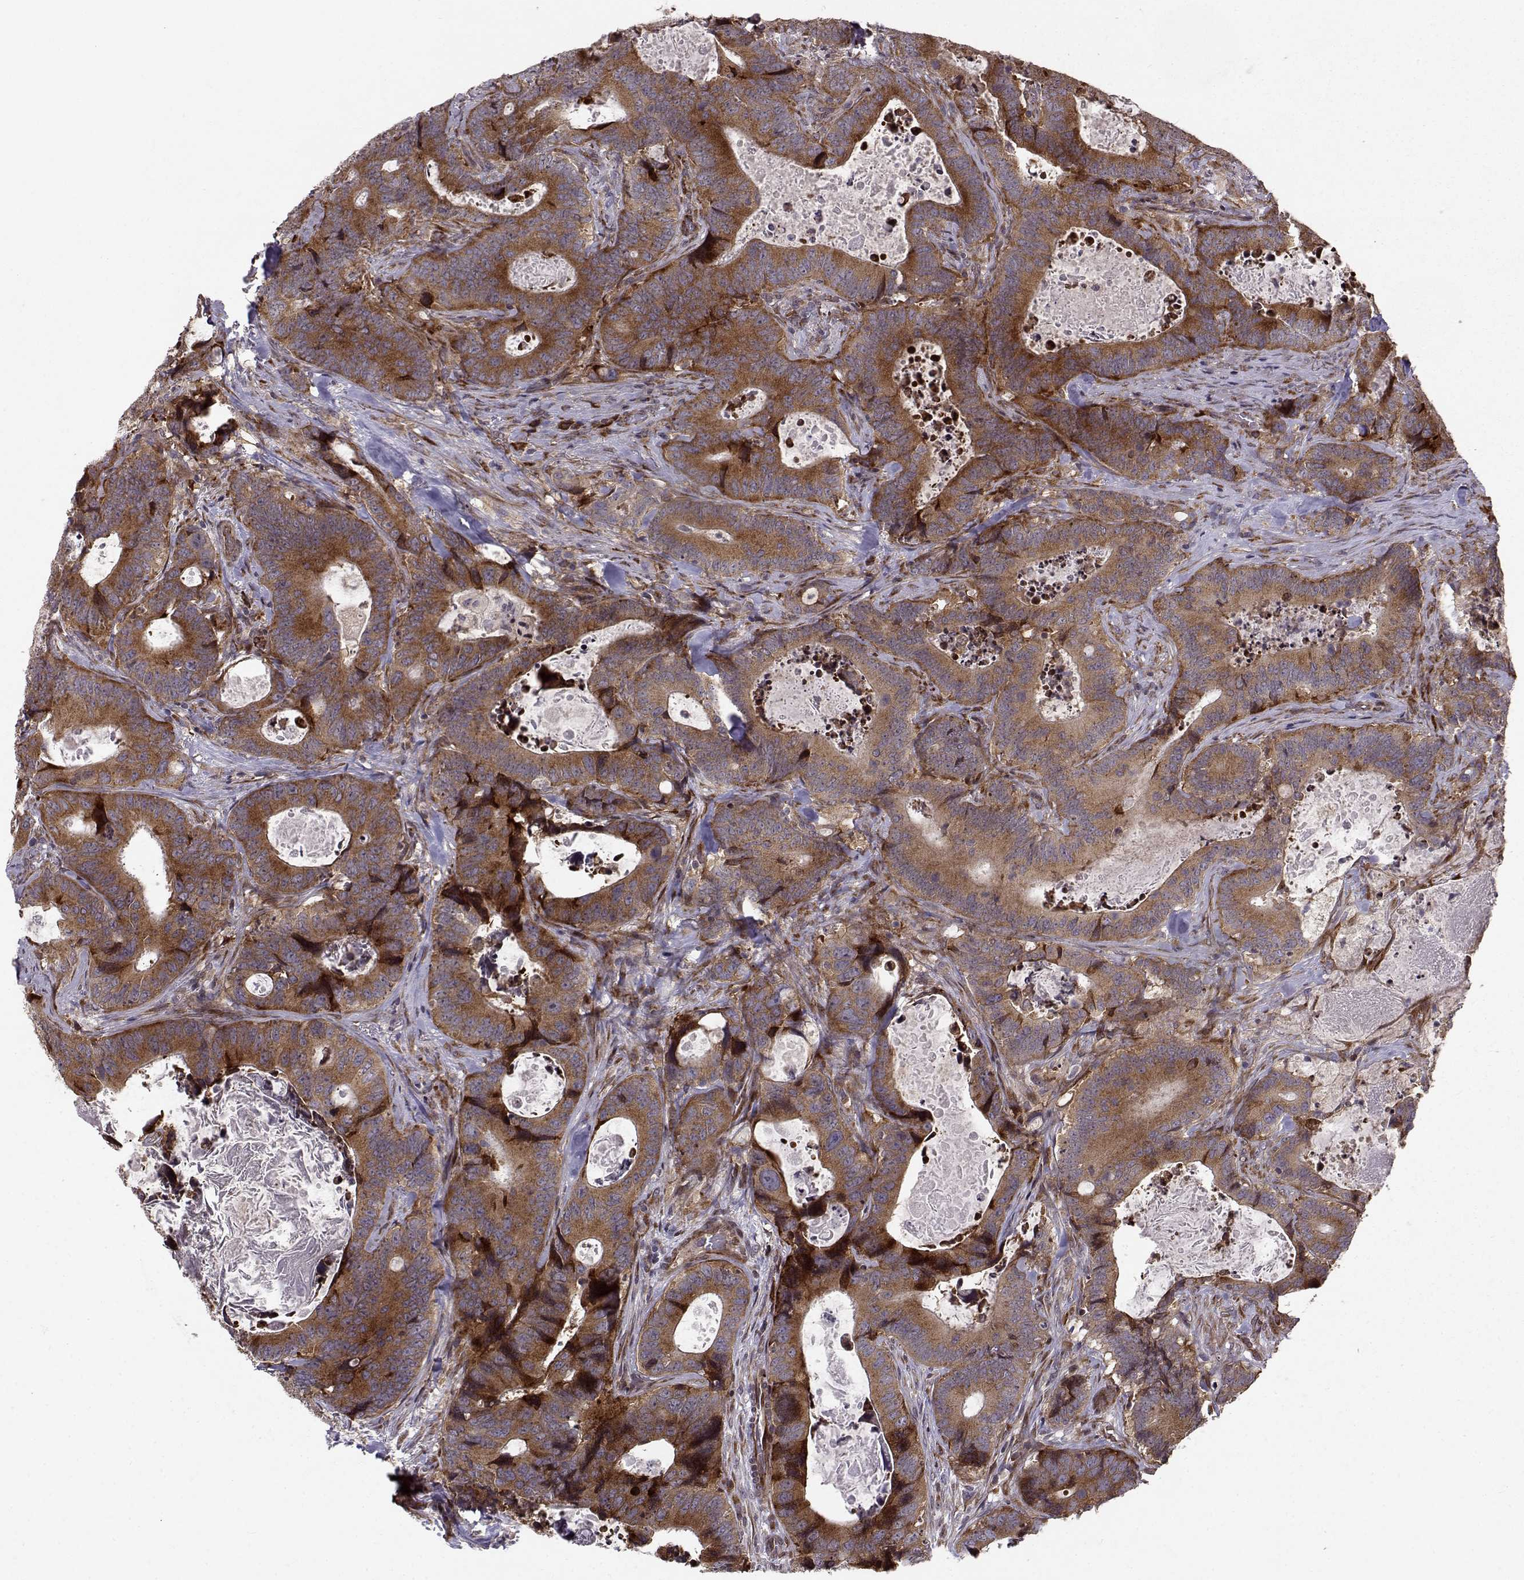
{"staining": {"intensity": "strong", "quantity": ">75%", "location": "cytoplasmic/membranous"}, "tissue": "colorectal cancer", "cell_type": "Tumor cells", "image_type": "cancer", "snomed": [{"axis": "morphology", "description": "Adenocarcinoma, NOS"}, {"axis": "topography", "description": "Colon"}], "caption": "Immunohistochemical staining of adenocarcinoma (colorectal) displays strong cytoplasmic/membranous protein staining in about >75% of tumor cells.", "gene": "RPL31", "patient": {"sex": "female", "age": 82}}